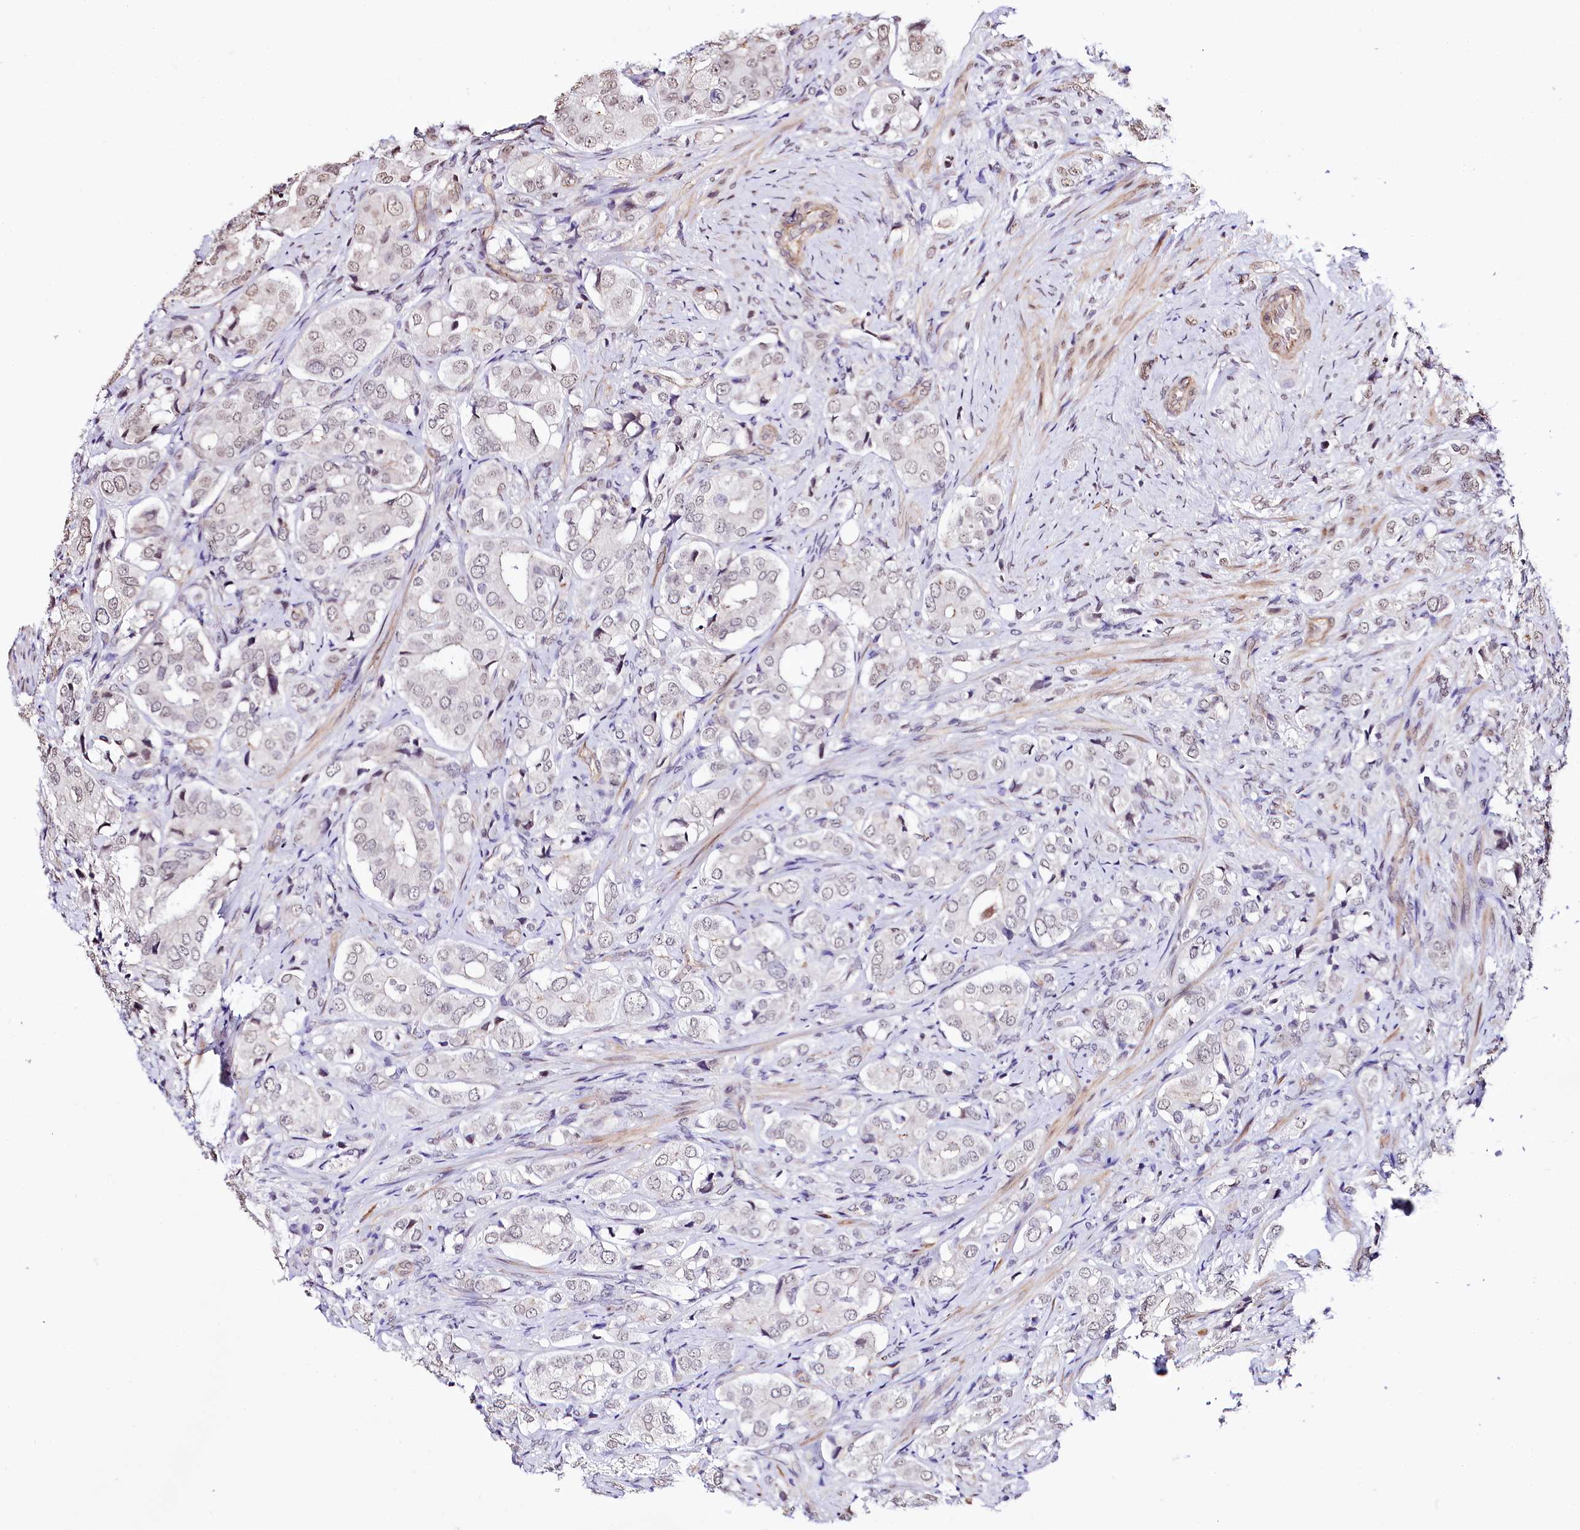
{"staining": {"intensity": "negative", "quantity": "none", "location": "none"}, "tissue": "prostate cancer", "cell_type": "Tumor cells", "image_type": "cancer", "snomed": [{"axis": "morphology", "description": "Adenocarcinoma, High grade"}, {"axis": "topography", "description": "Prostate"}], "caption": "DAB (3,3'-diaminobenzidine) immunohistochemical staining of human prostate cancer displays no significant expression in tumor cells. (DAB (3,3'-diaminobenzidine) IHC with hematoxylin counter stain).", "gene": "ST7", "patient": {"sex": "male", "age": 65}}